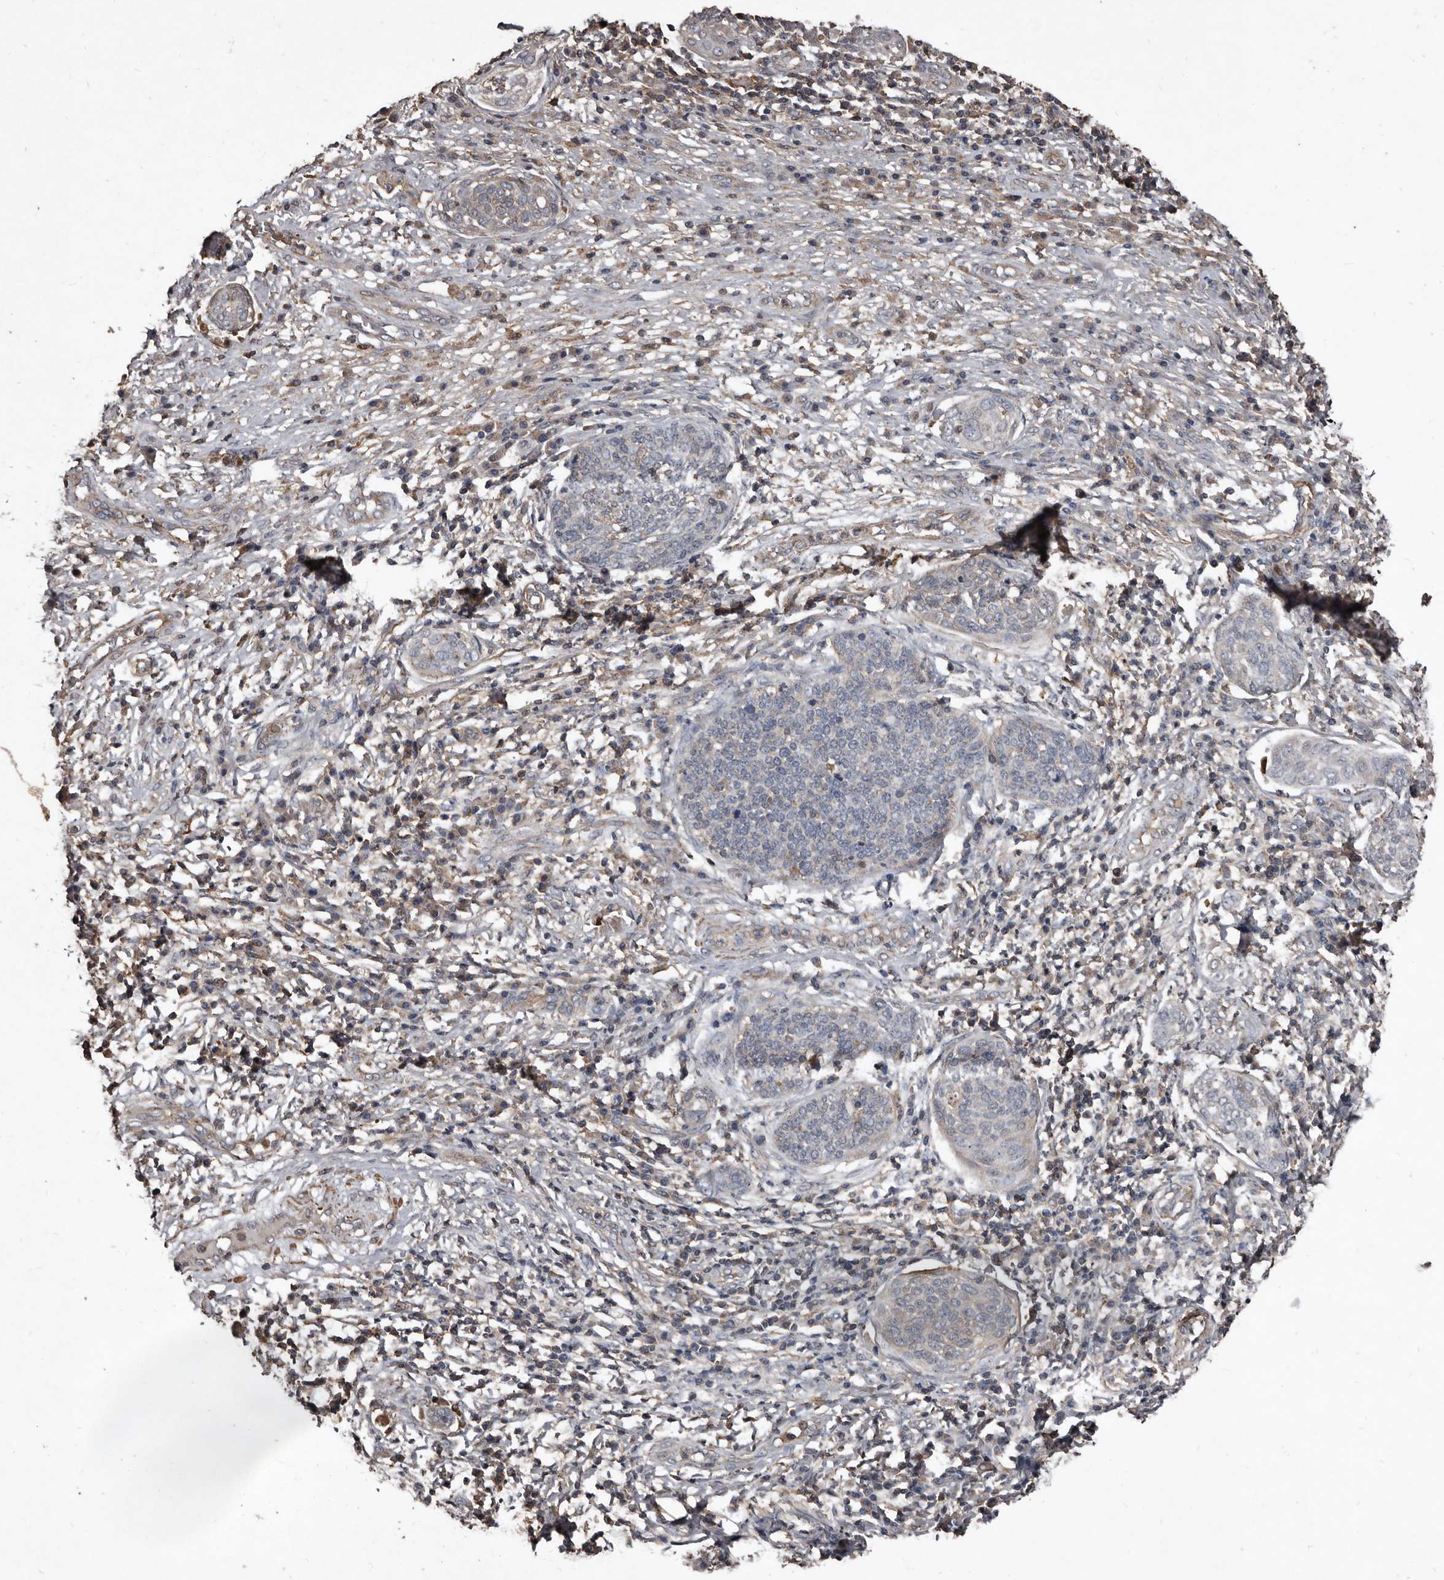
{"staining": {"intensity": "negative", "quantity": "none", "location": "none"}, "tissue": "cervical cancer", "cell_type": "Tumor cells", "image_type": "cancer", "snomed": [{"axis": "morphology", "description": "Squamous cell carcinoma, NOS"}, {"axis": "topography", "description": "Cervix"}], "caption": "High power microscopy histopathology image of an IHC photomicrograph of squamous cell carcinoma (cervical), revealing no significant expression in tumor cells. (Brightfield microscopy of DAB (3,3'-diaminobenzidine) immunohistochemistry at high magnification).", "gene": "GREB1", "patient": {"sex": "female", "age": 34}}